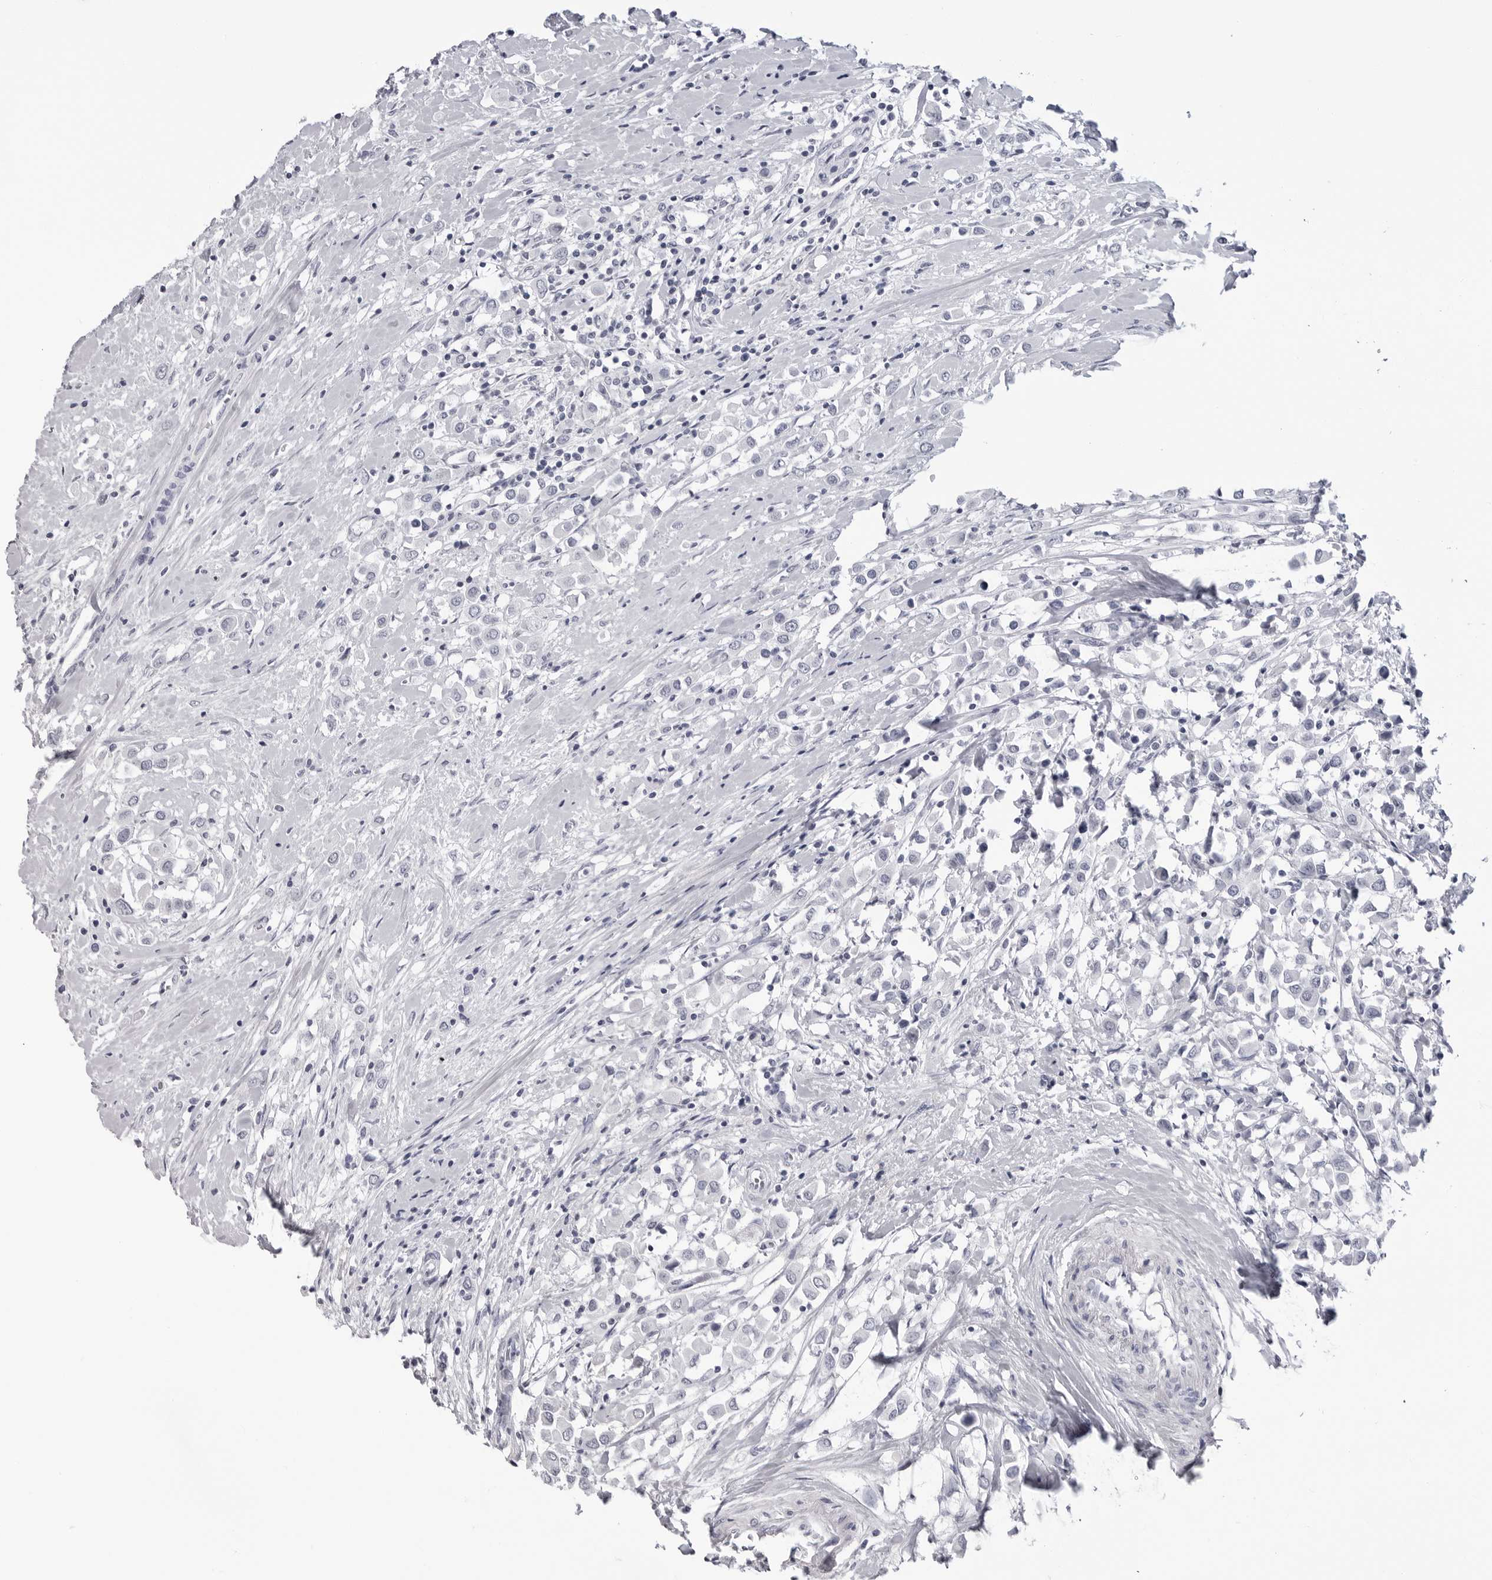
{"staining": {"intensity": "negative", "quantity": "none", "location": "none"}, "tissue": "breast cancer", "cell_type": "Tumor cells", "image_type": "cancer", "snomed": [{"axis": "morphology", "description": "Duct carcinoma"}, {"axis": "topography", "description": "Breast"}], "caption": "The photomicrograph demonstrates no staining of tumor cells in breast cancer (intraductal carcinoma).", "gene": "PGA3", "patient": {"sex": "female", "age": 61}}